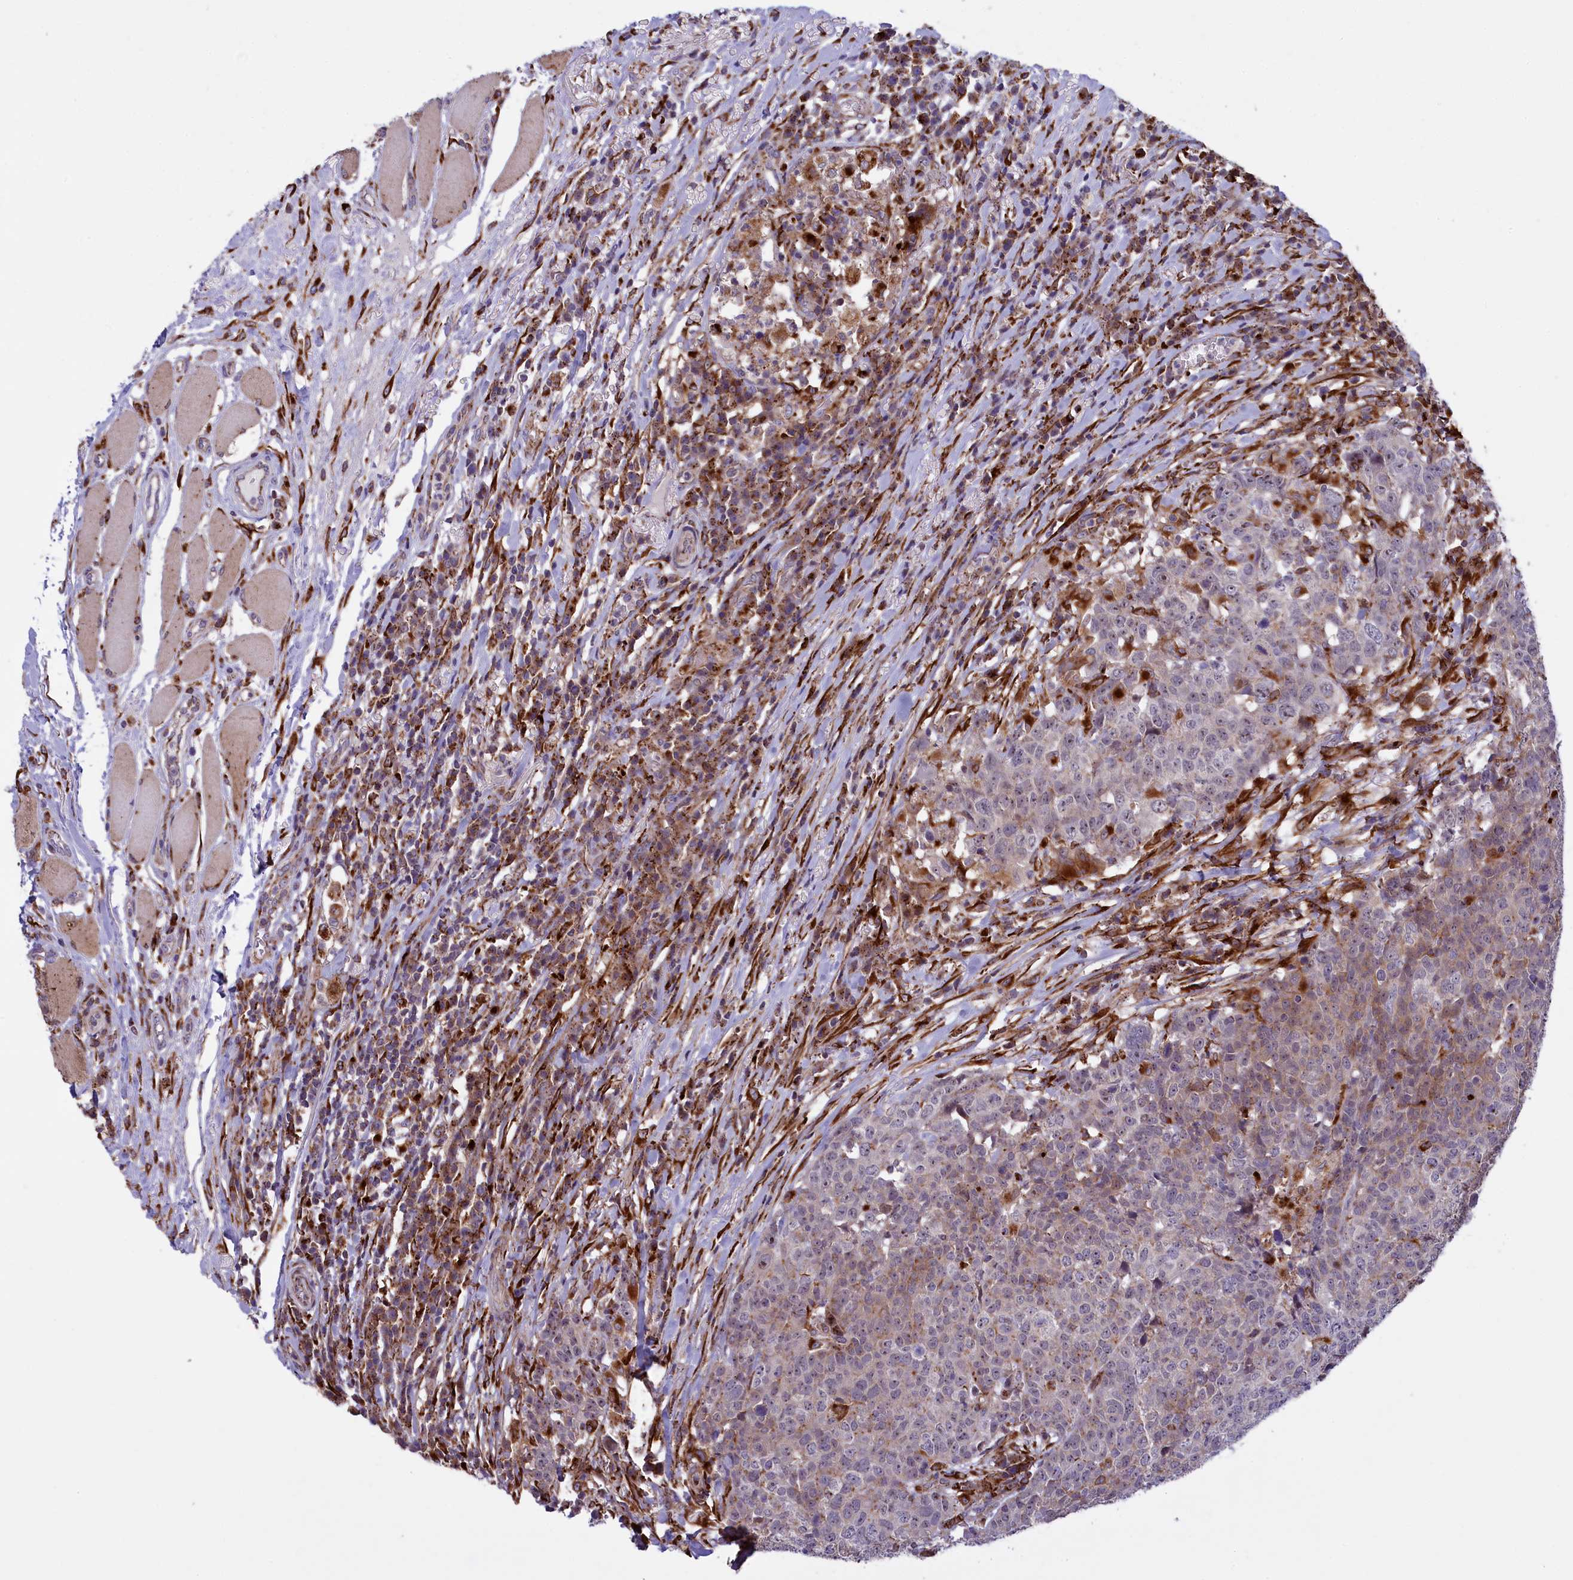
{"staining": {"intensity": "moderate", "quantity": "<25%", "location": "cytoplasmic/membranous"}, "tissue": "head and neck cancer", "cell_type": "Tumor cells", "image_type": "cancer", "snomed": [{"axis": "morphology", "description": "Squamous cell carcinoma, NOS"}, {"axis": "topography", "description": "Head-Neck"}], "caption": "High-power microscopy captured an IHC photomicrograph of head and neck cancer (squamous cell carcinoma), revealing moderate cytoplasmic/membranous positivity in approximately <25% of tumor cells.", "gene": "MAN2B1", "patient": {"sex": "male", "age": 66}}